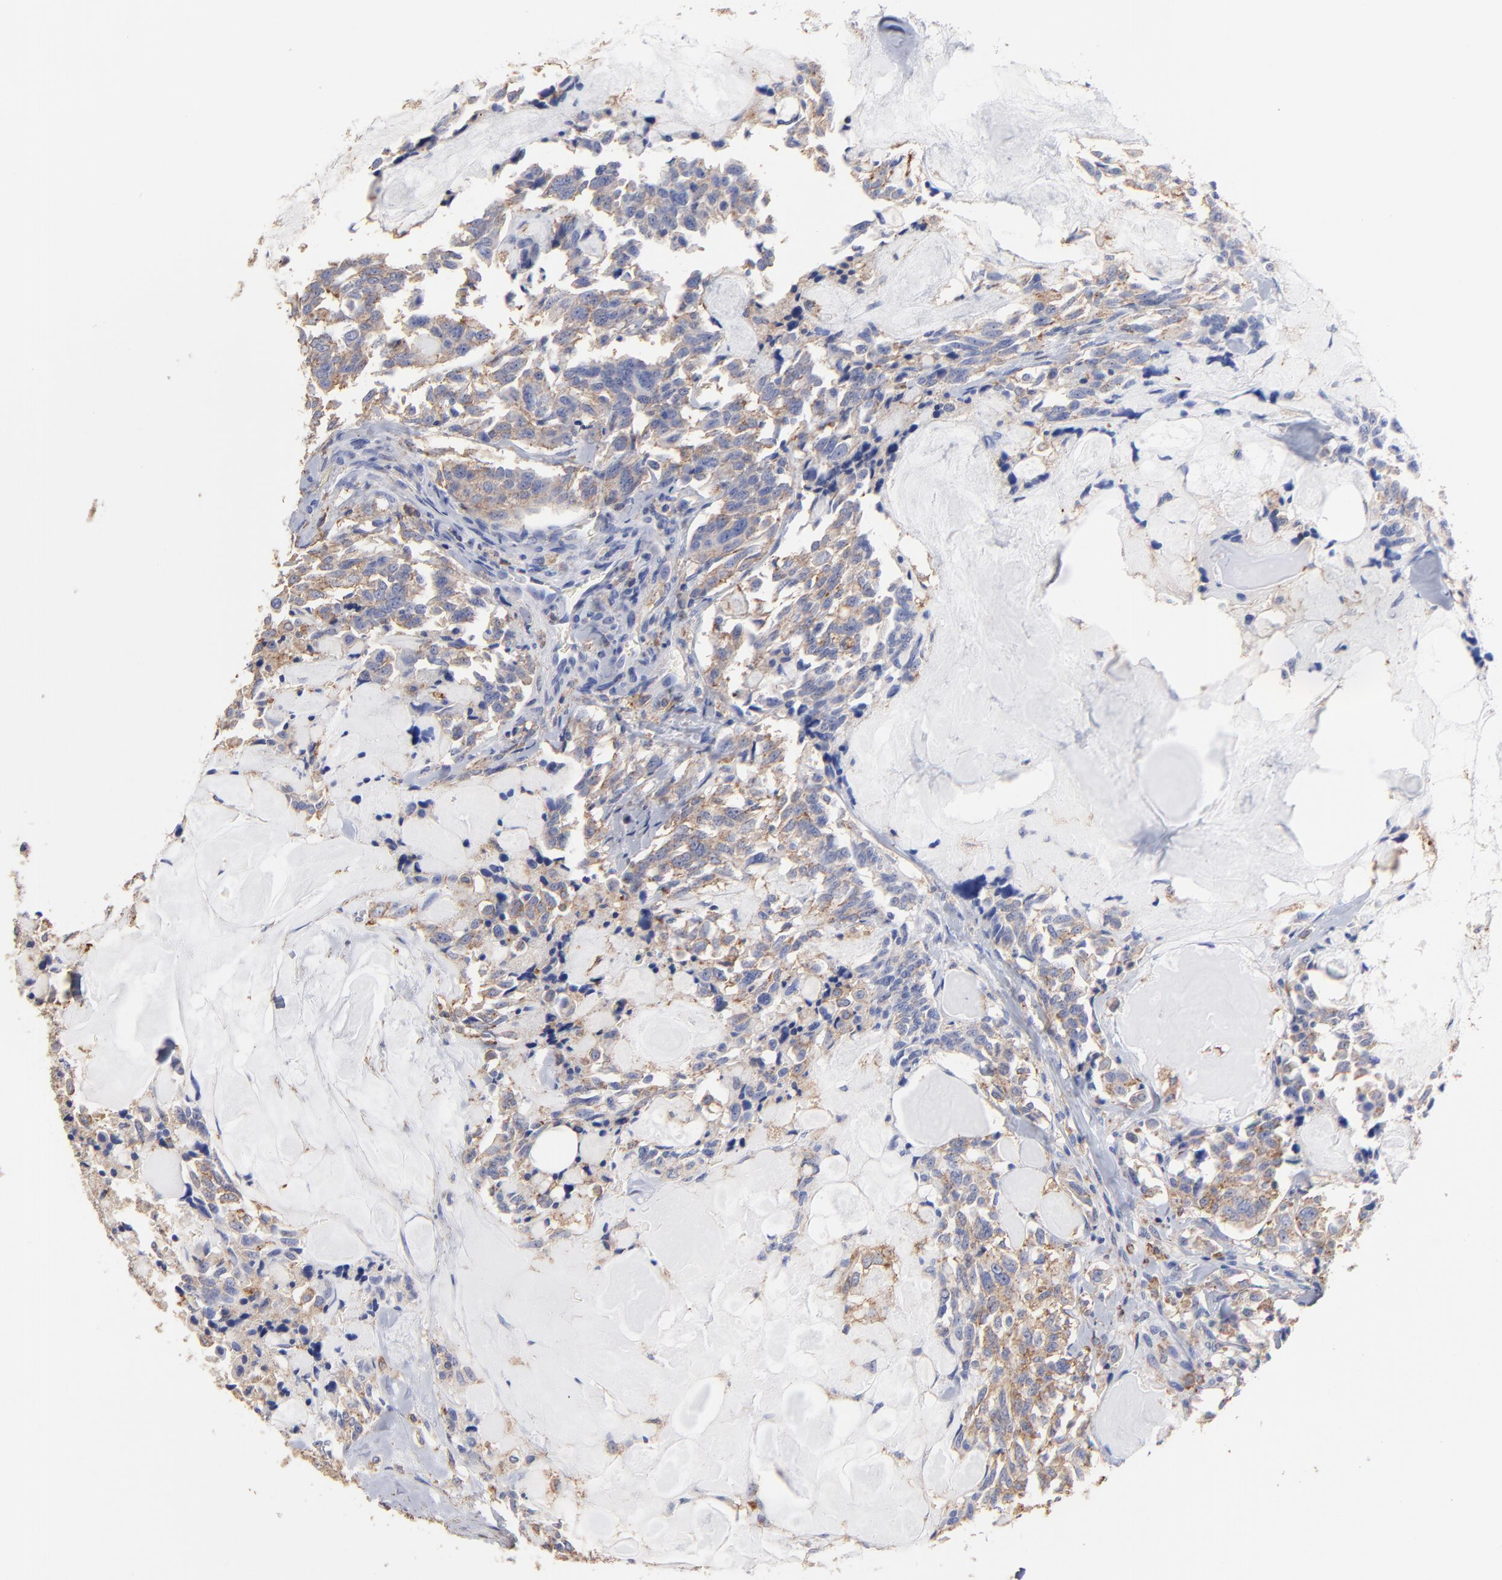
{"staining": {"intensity": "weak", "quantity": ">75%", "location": "cytoplasmic/membranous"}, "tissue": "thyroid cancer", "cell_type": "Tumor cells", "image_type": "cancer", "snomed": [{"axis": "morphology", "description": "Carcinoma, NOS"}, {"axis": "morphology", "description": "Carcinoid, malignant, NOS"}, {"axis": "topography", "description": "Thyroid gland"}], "caption": "Tumor cells display low levels of weak cytoplasmic/membranous expression in about >75% of cells in carcinoma (thyroid). The staining was performed using DAB to visualize the protein expression in brown, while the nuclei were stained in blue with hematoxylin (Magnification: 20x).", "gene": "ASL", "patient": {"sex": "male", "age": 33}}